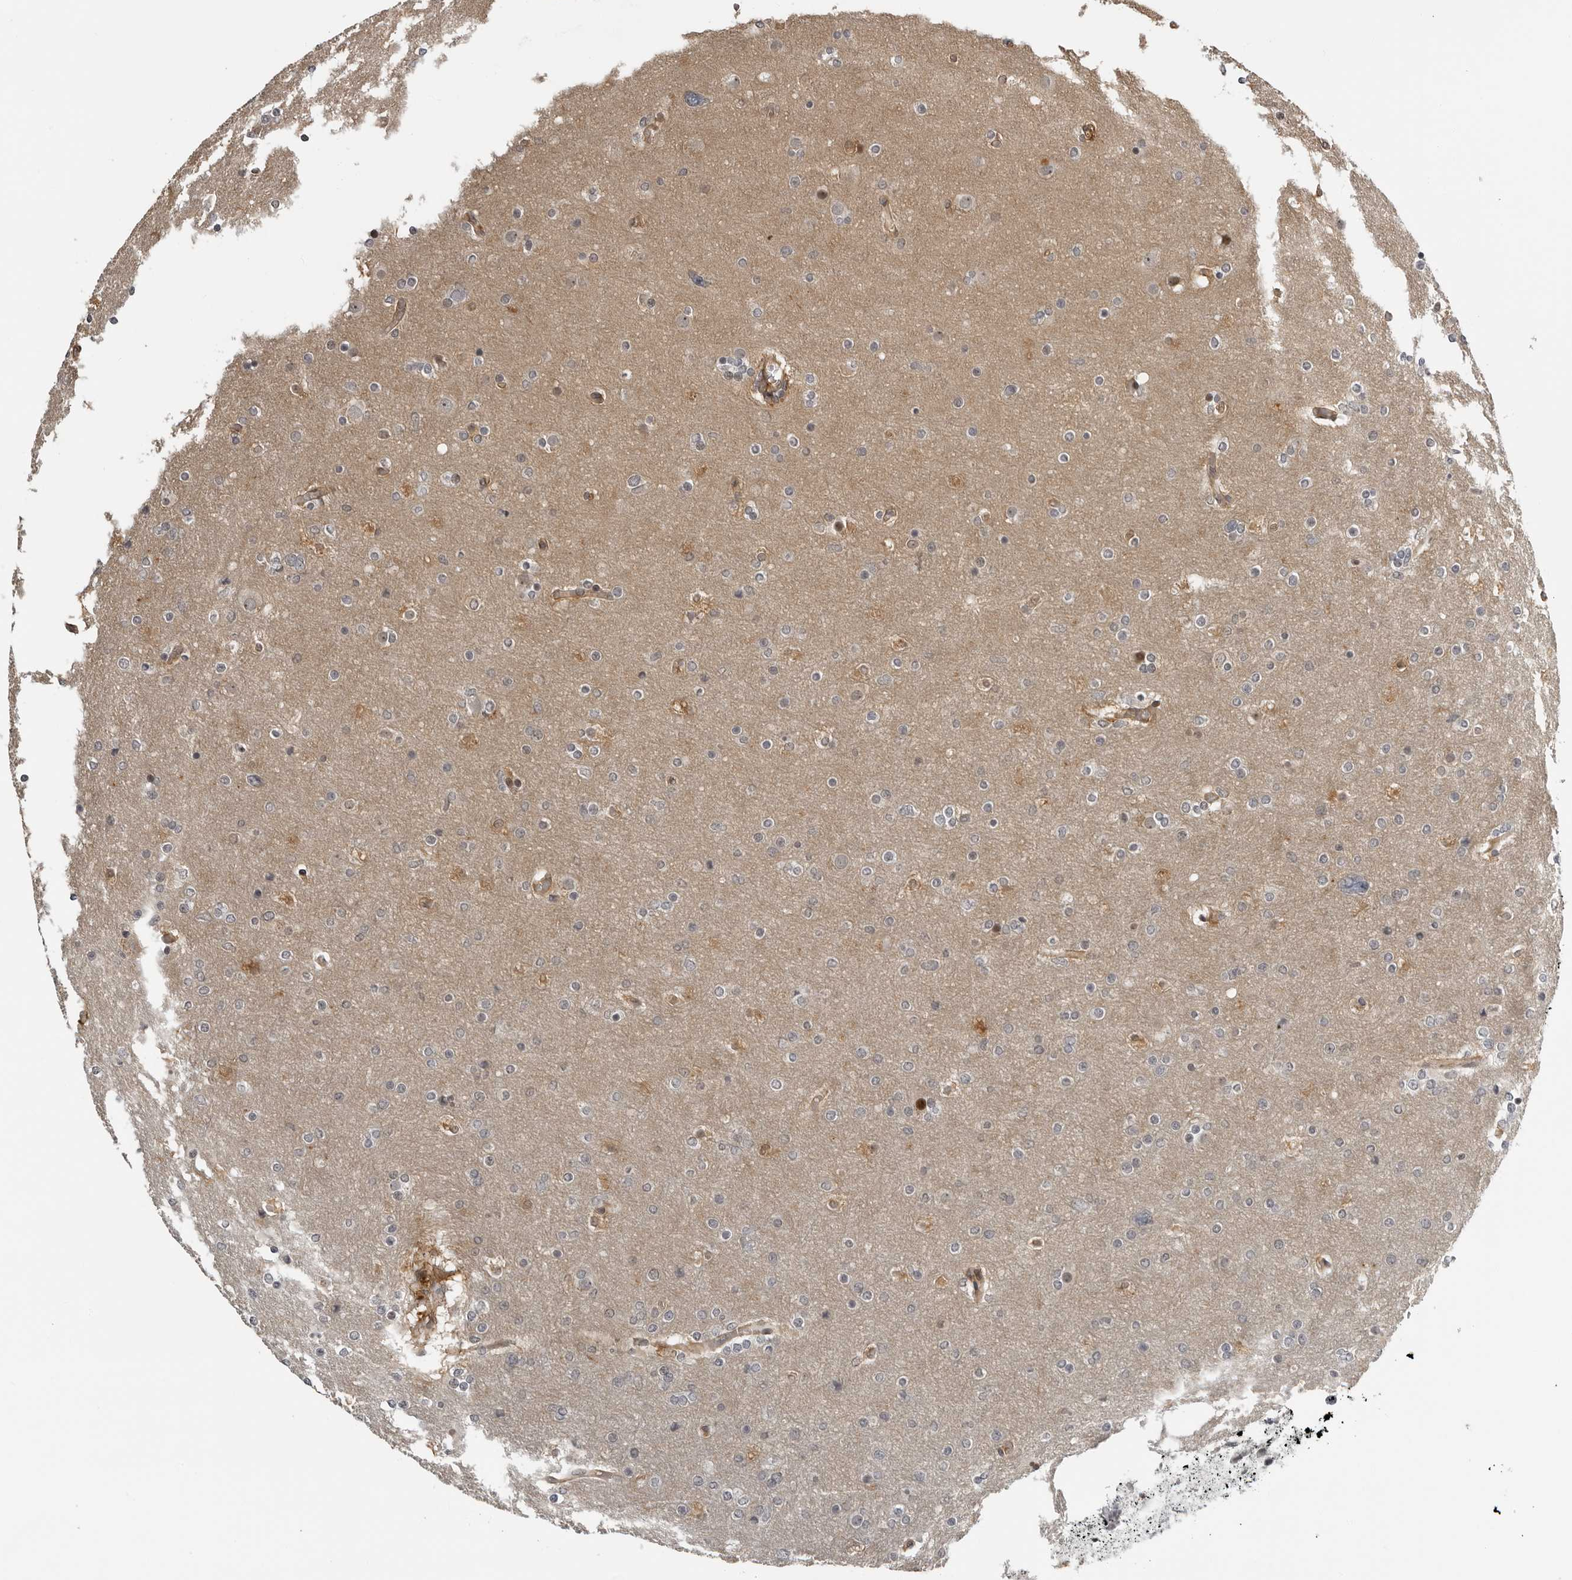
{"staining": {"intensity": "negative", "quantity": "none", "location": "none"}, "tissue": "glioma", "cell_type": "Tumor cells", "image_type": "cancer", "snomed": [{"axis": "morphology", "description": "Glioma, malignant, High grade"}, {"axis": "topography", "description": "Cerebral cortex"}], "caption": "Tumor cells are negative for brown protein staining in malignant glioma (high-grade).", "gene": "PRRX2", "patient": {"sex": "female", "age": 36}}